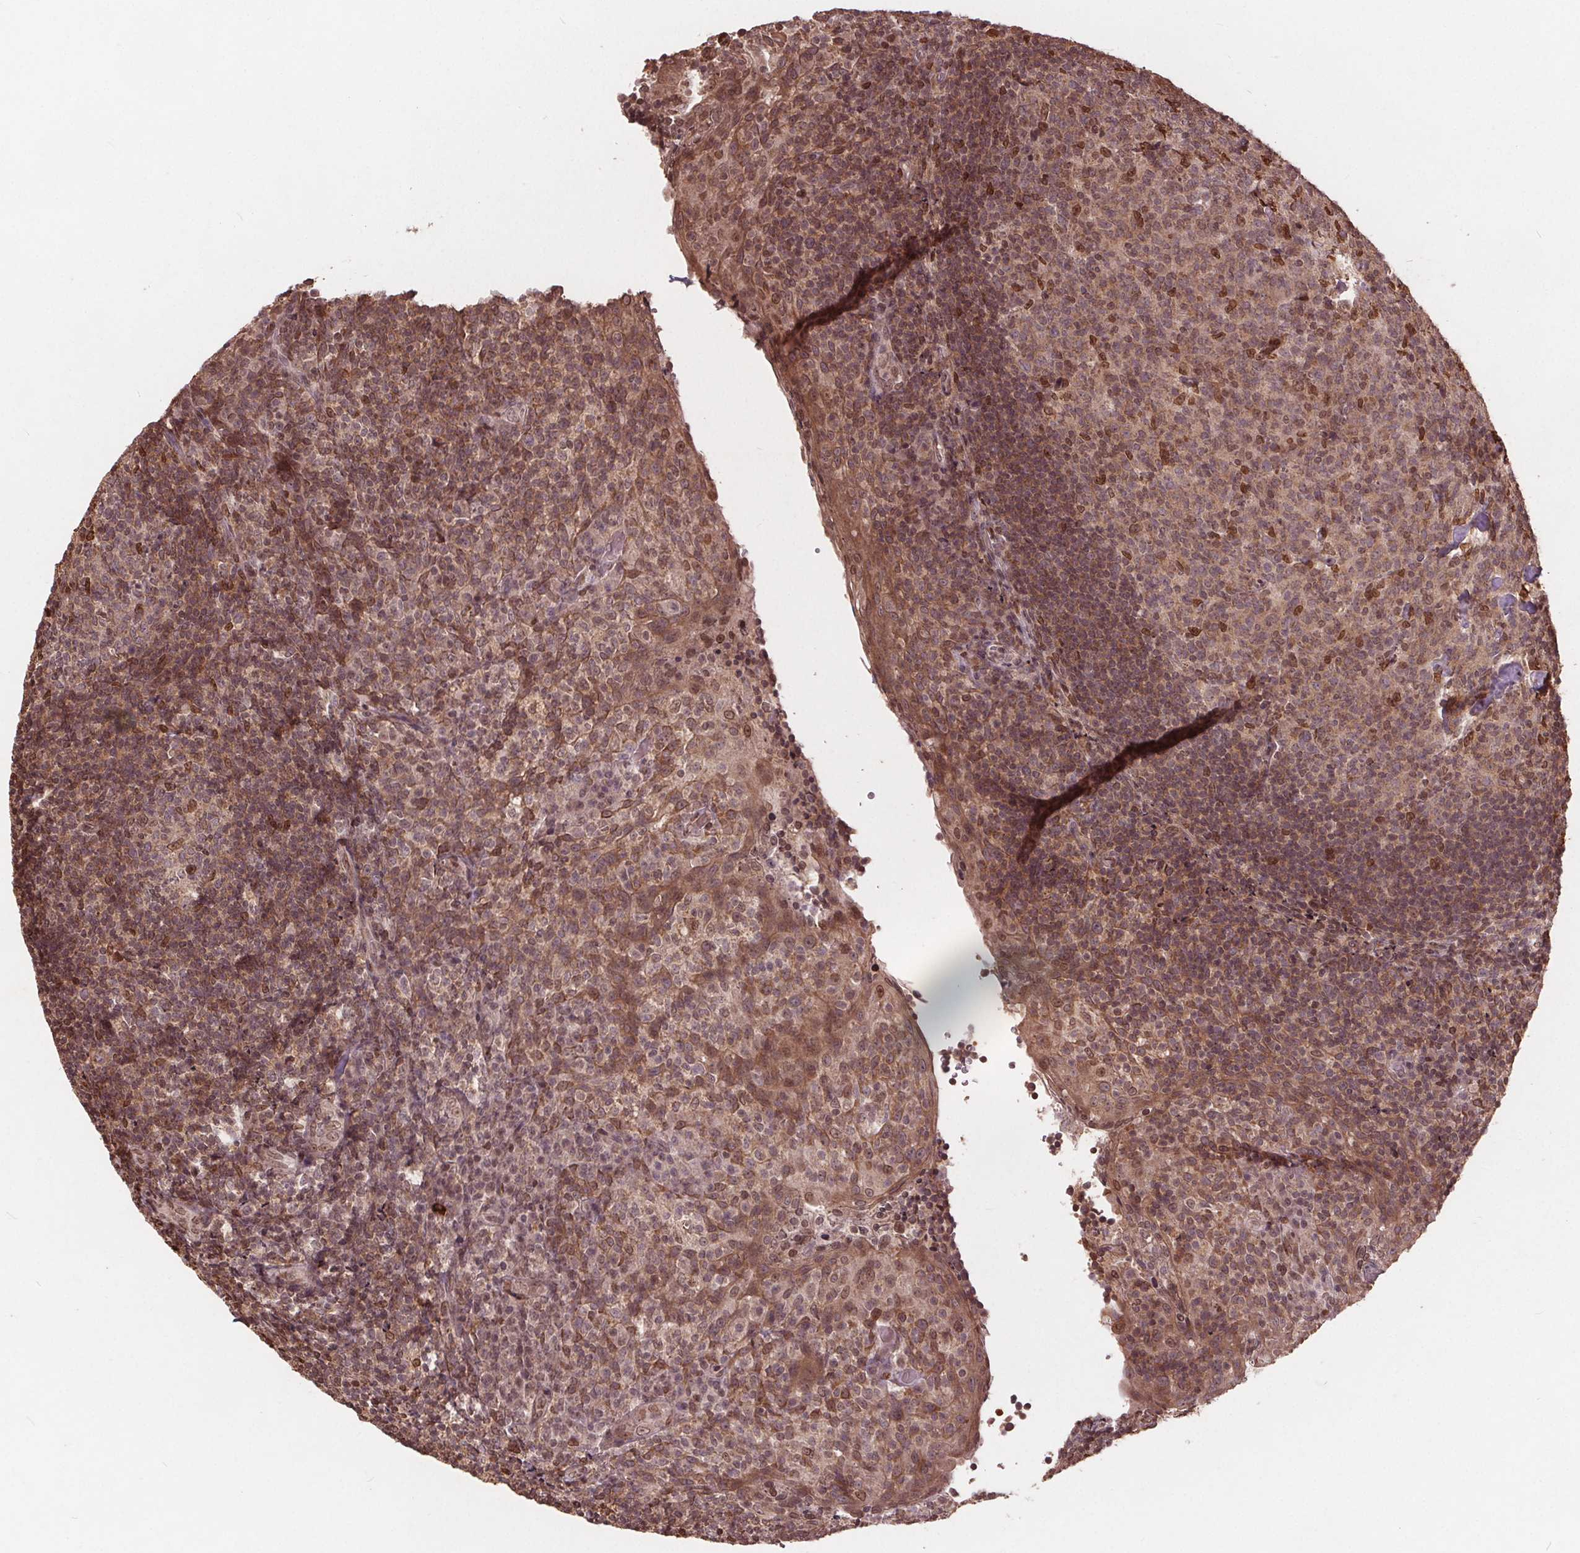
{"staining": {"intensity": "moderate", "quantity": "25%-75%", "location": "nuclear"}, "tissue": "tonsil", "cell_type": "Germinal center cells", "image_type": "normal", "snomed": [{"axis": "morphology", "description": "Normal tissue, NOS"}, {"axis": "topography", "description": "Tonsil"}], "caption": "Moderate nuclear expression for a protein is appreciated in about 25%-75% of germinal center cells of benign tonsil using immunohistochemistry.", "gene": "HIF1AN", "patient": {"sex": "female", "age": 10}}